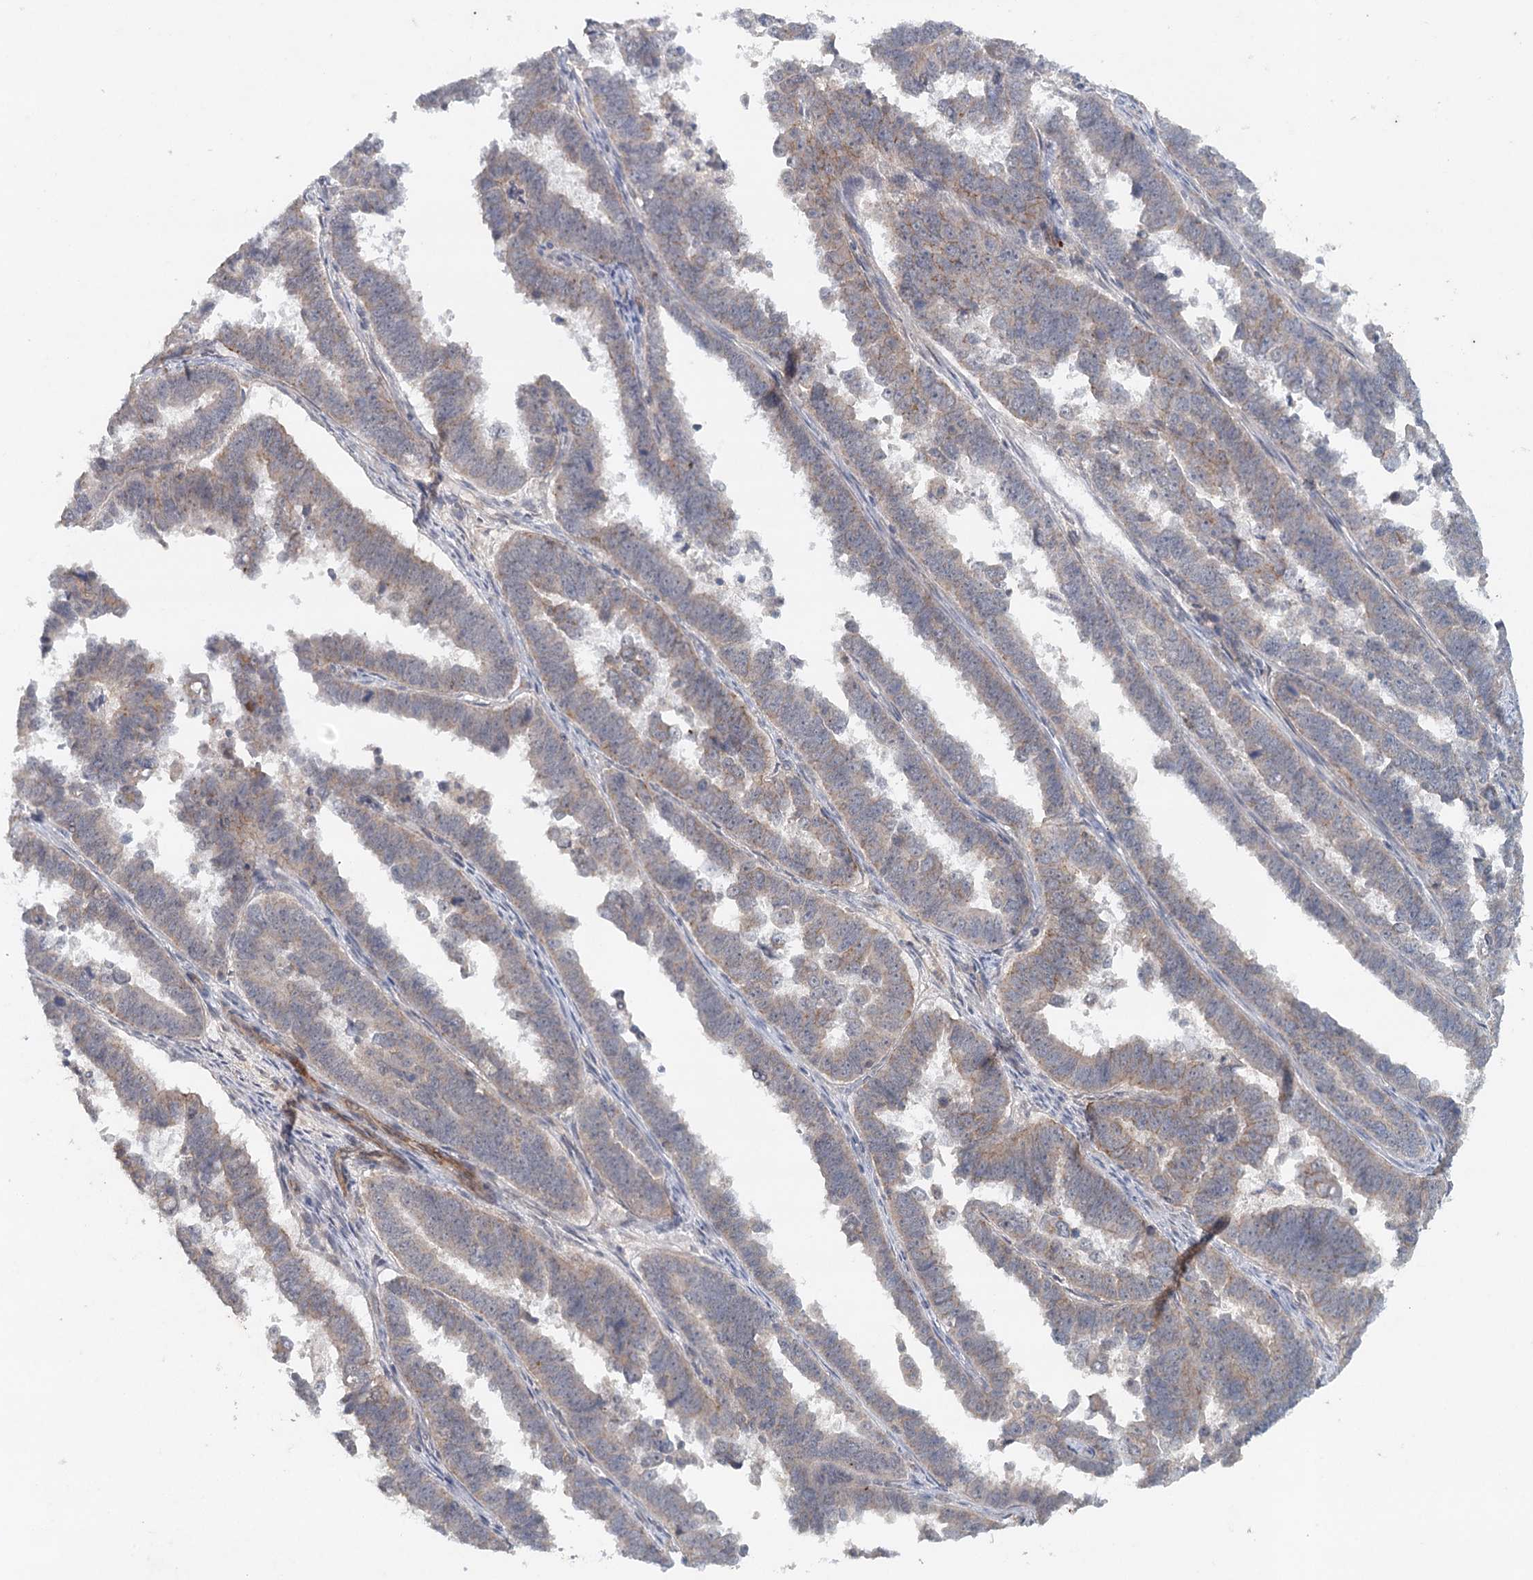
{"staining": {"intensity": "moderate", "quantity": "25%-75%", "location": "cytoplasmic/membranous"}, "tissue": "endometrial cancer", "cell_type": "Tumor cells", "image_type": "cancer", "snomed": [{"axis": "morphology", "description": "Adenocarcinoma, NOS"}, {"axis": "topography", "description": "Endometrium"}], "caption": "Brown immunohistochemical staining in human endometrial cancer (adenocarcinoma) demonstrates moderate cytoplasmic/membranous positivity in about 25%-75% of tumor cells.", "gene": "SYNPO", "patient": {"sex": "female", "age": 75}}